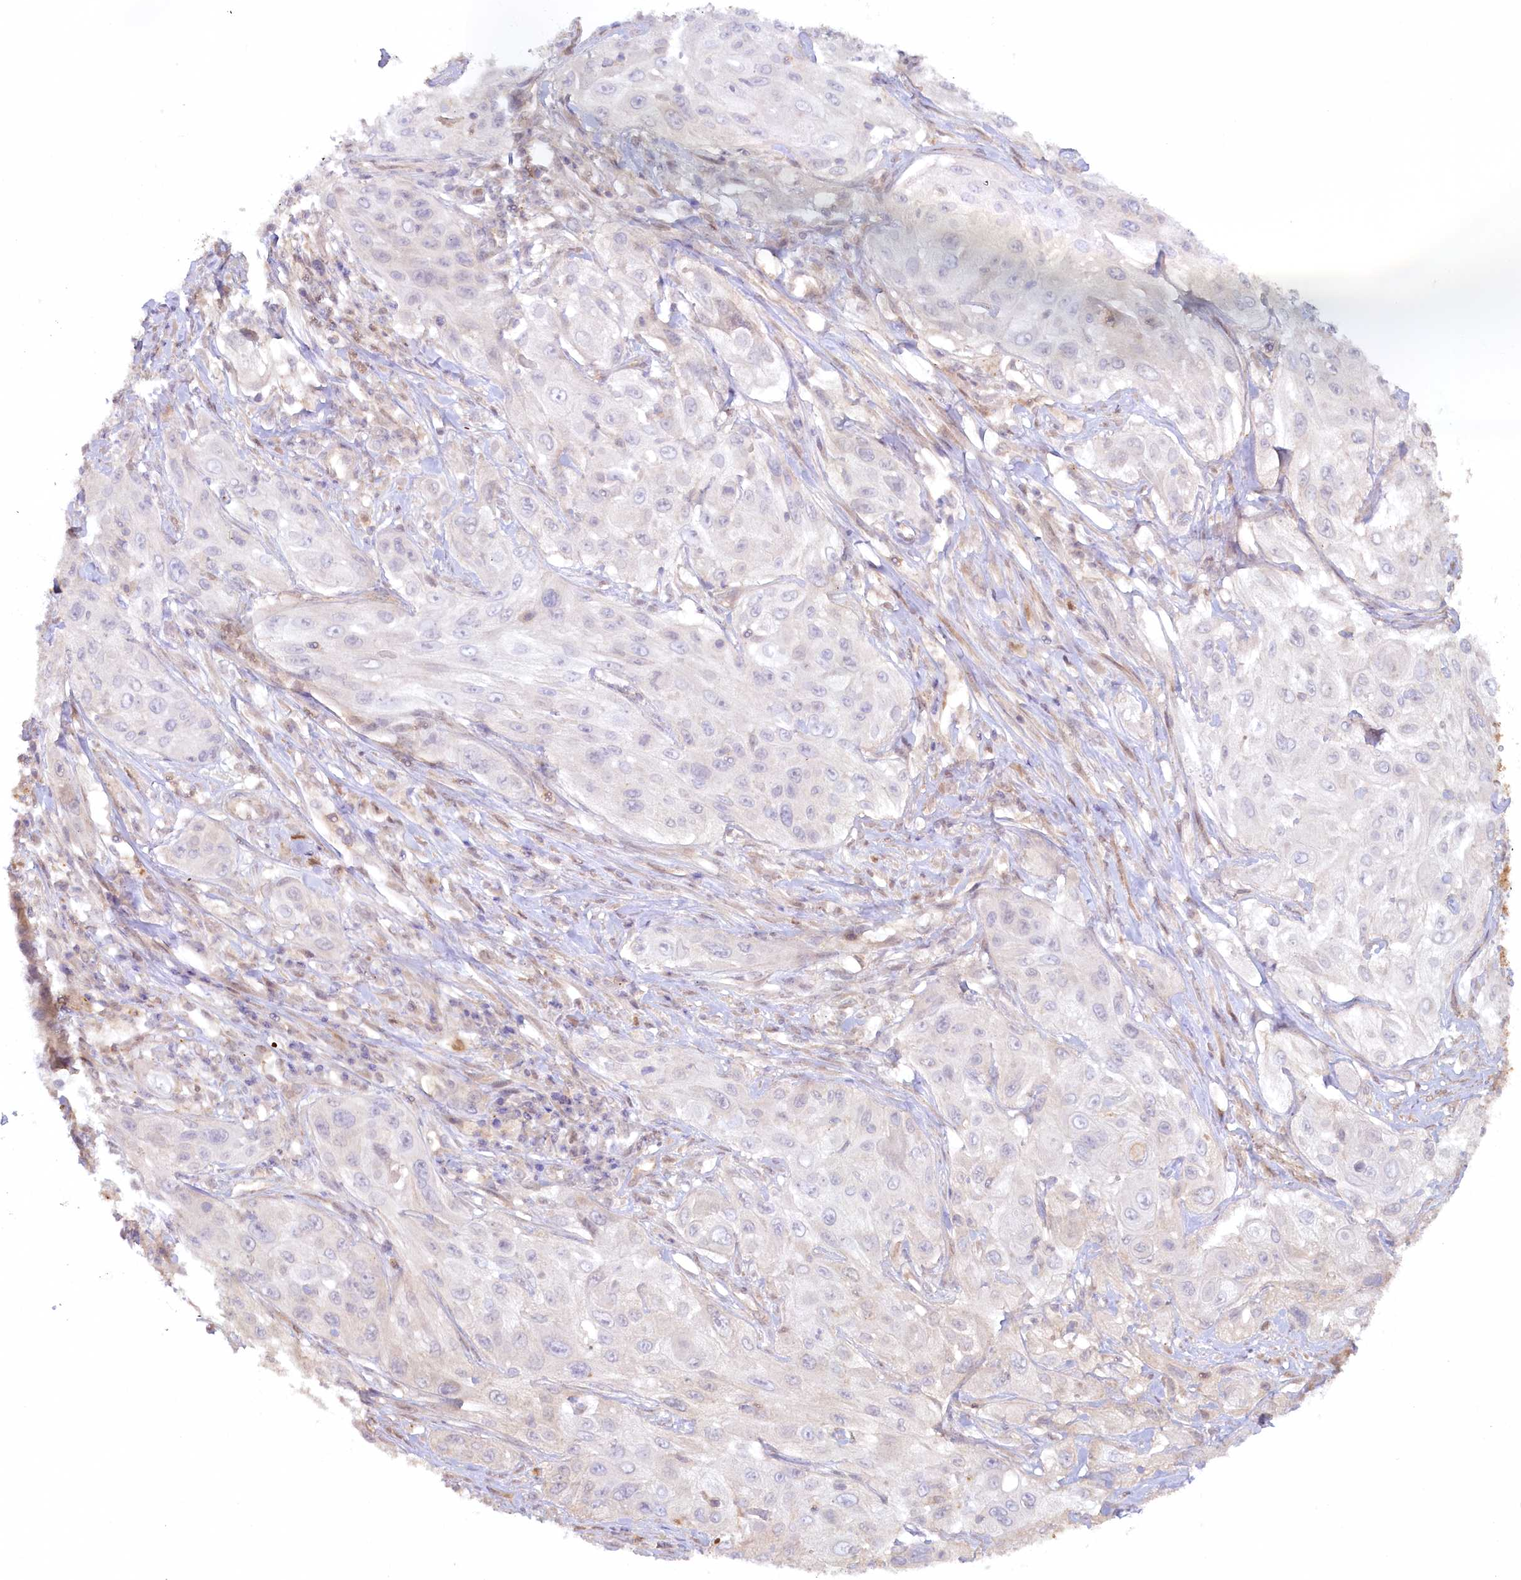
{"staining": {"intensity": "negative", "quantity": "none", "location": "none"}, "tissue": "cervical cancer", "cell_type": "Tumor cells", "image_type": "cancer", "snomed": [{"axis": "morphology", "description": "Squamous cell carcinoma, NOS"}, {"axis": "topography", "description": "Cervix"}], "caption": "Photomicrograph shows no significant protein expression in tumor cells of cervical squamous cell carcinoma.", "gene": "GBE1", "patient": {"sex": "female", "age": 42}}